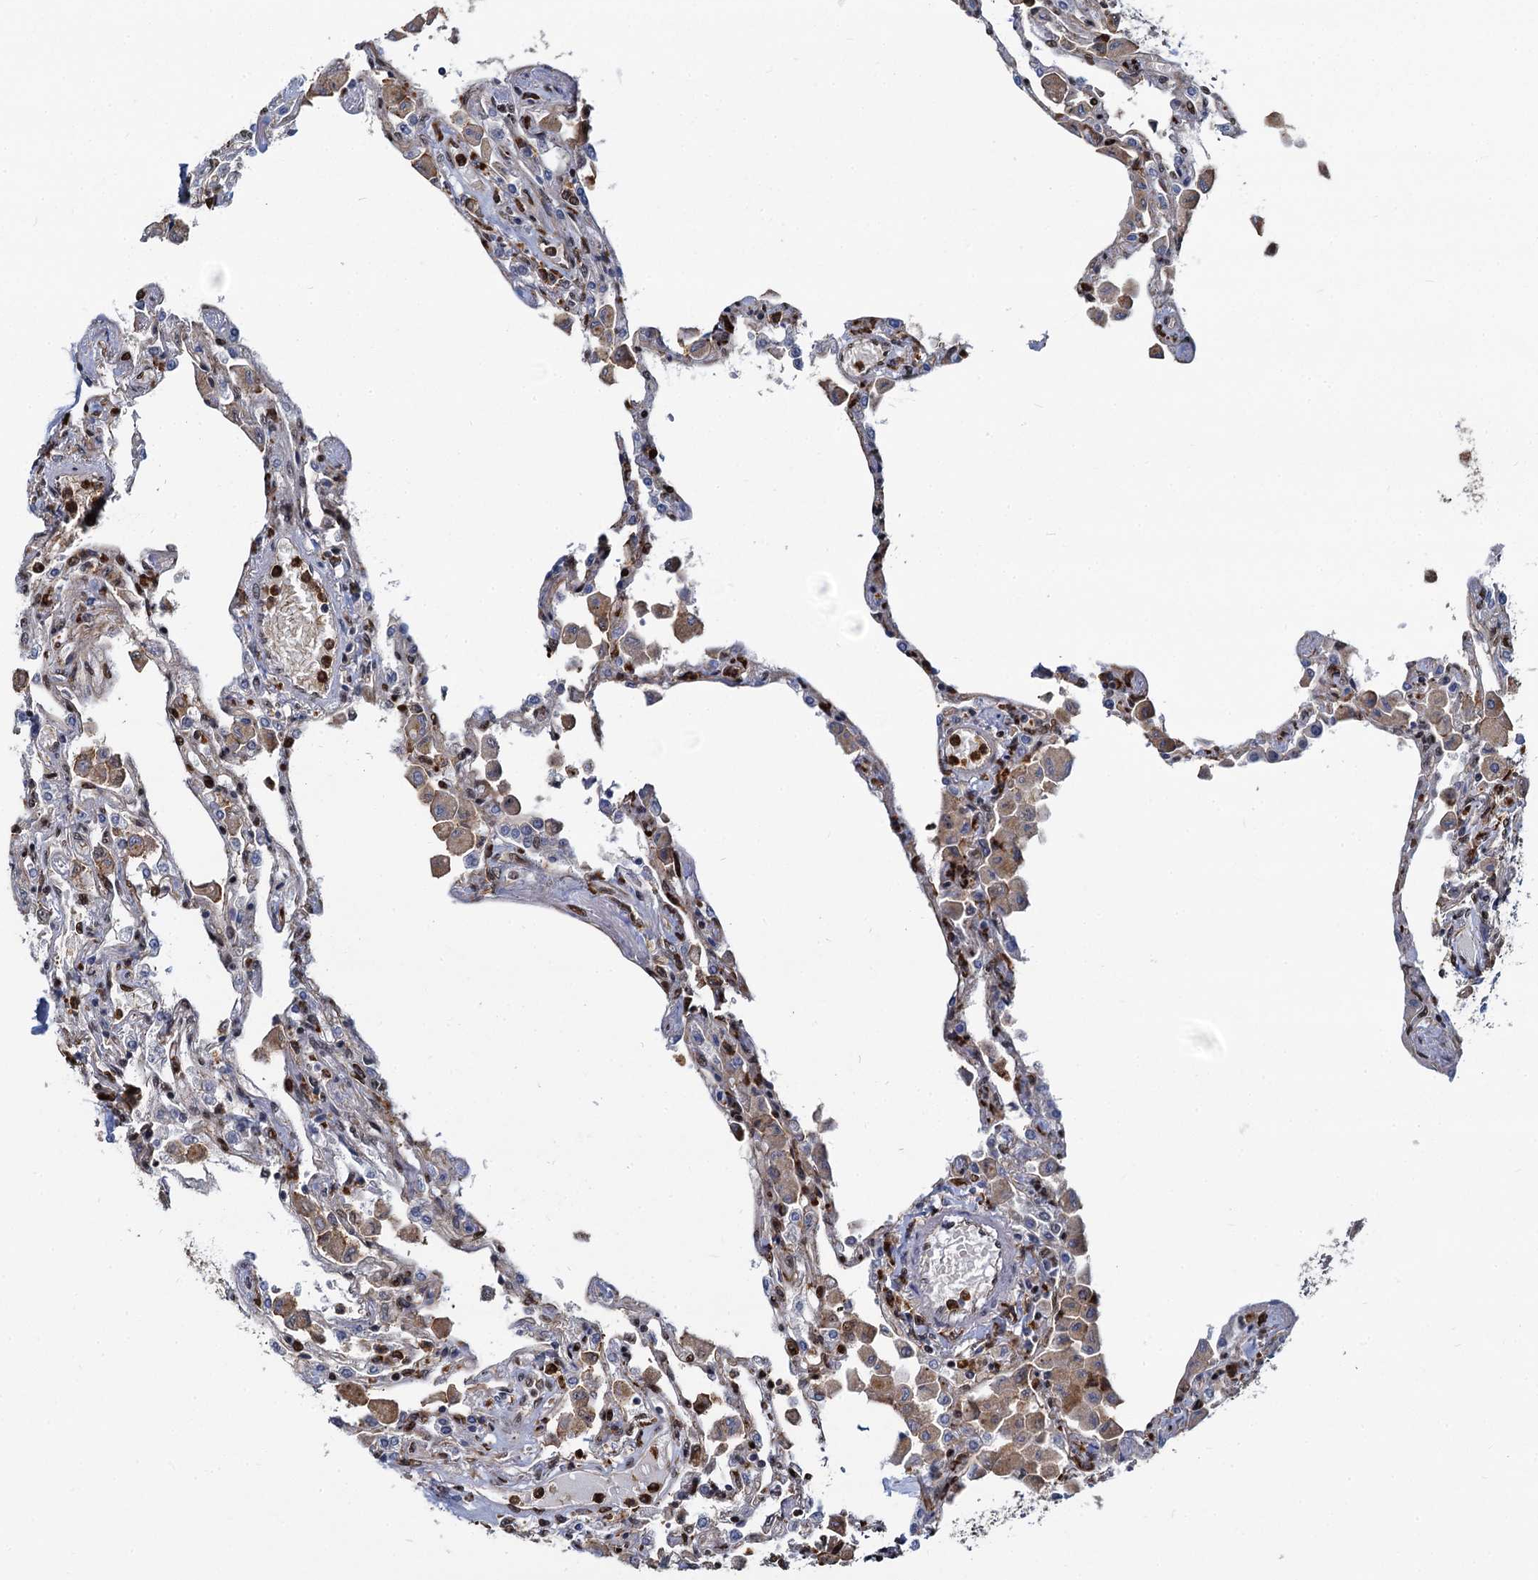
{"staining": {"intensity": "weak", "quantity": "25%-75%", "location": "cytoplasmic/membranous,nuclear"}, "tissue": "lung", "cell_type": "Alveolar cells", "image_type": "normal", "snomed": [{"axis": "morphology", "description": "Normal tissue, NOS"}, {"axis": "topography", "description": "Bronchus"}, {"axis": "topography", "description": "Lung"}], "caption": "Weak cytoplasmic/membranous,nuclear positivity is identified in about 25%-75% of alveolar cells in benign lung. Immunohistochemistry (ihc) stains the protein in brown and the nuclei are stained blue.", "gene": "ANKRD49", "patient": {"sex": "female", "age": 49}}